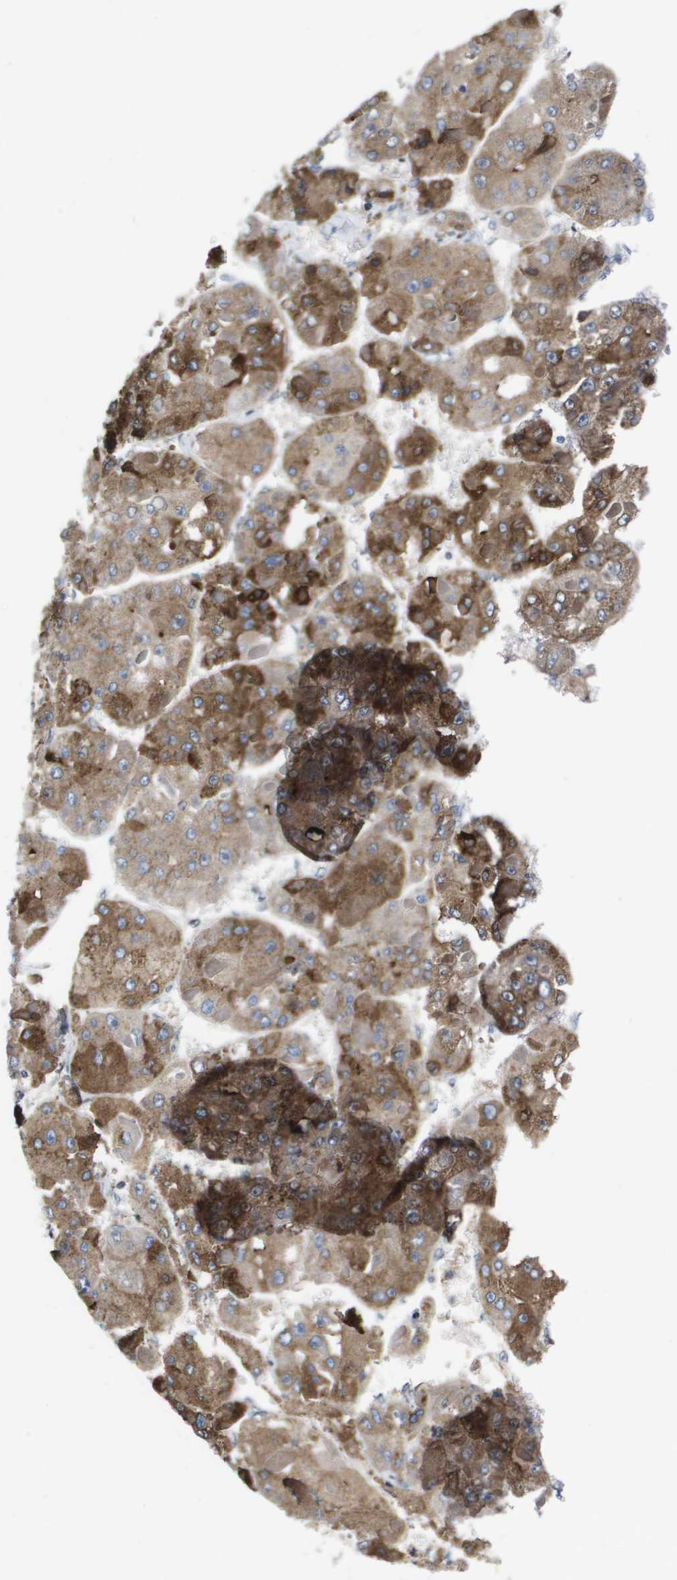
{"staining": {"intensity": "moderate", "quantity": ">75%", "location": "cytoplasmic/membranous"}, "tissue": "liver cancer", "cell_type": "Tumor cells", "image_type": "cancer", "snomed": [{"axis": "morphology", "description": "Carcinoma, Hepatocellular, NOS"}, {"axis": "topography", "description": "Liver"}], "caption": "Immunohistochemistry histopathology image of neoplastic tissue: human liver cancer stained using IHC displays medium levels of moderate protein expression localized specifically in the cytoplasmic/membranous of tumor cells, appearing as a cytoplasmic/membranous brown color.", "gene": "SERPINC1", "patient": {"sex": "female", "age": 73}}